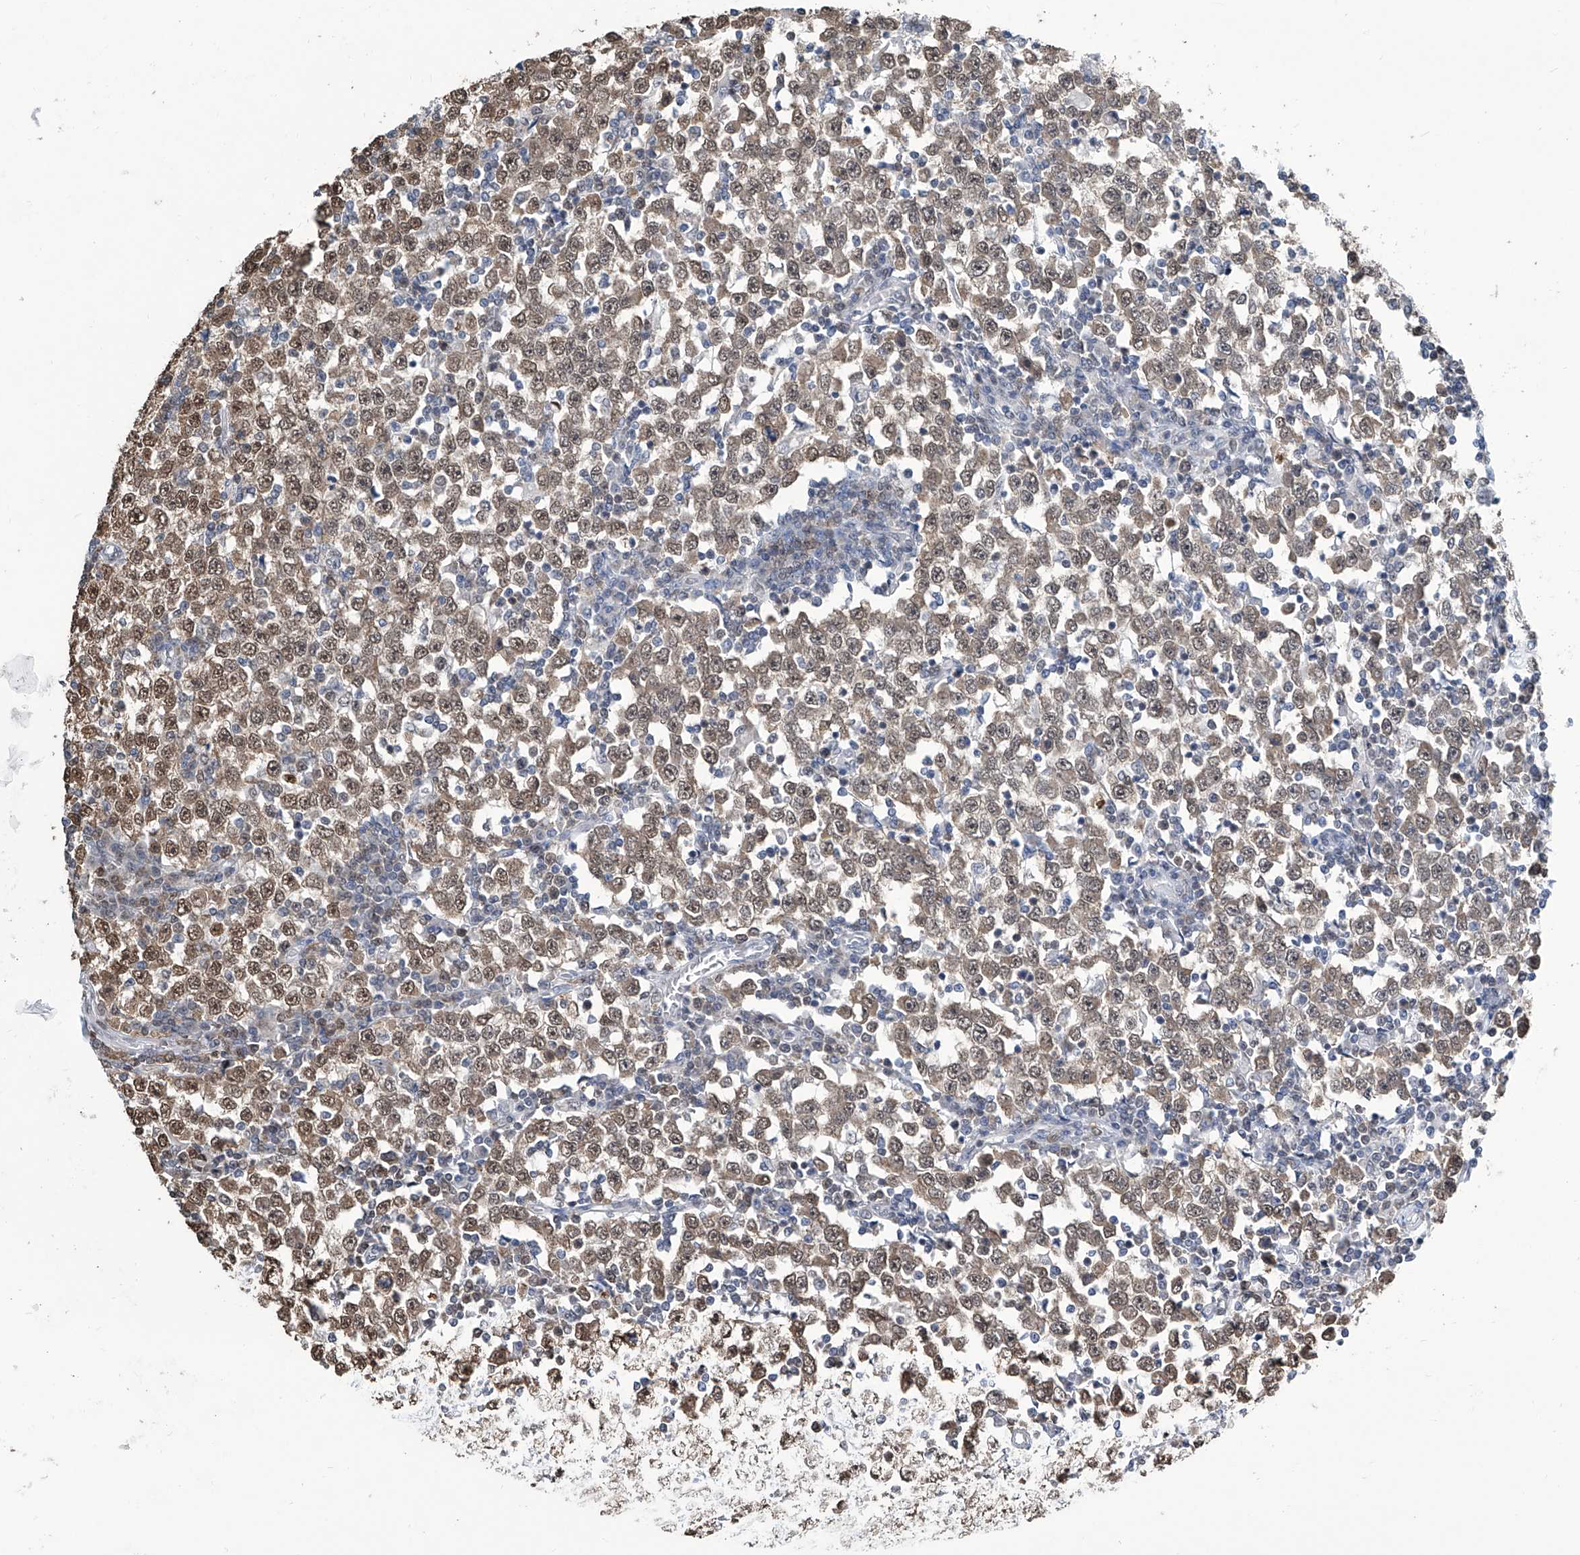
{"staining": {"intensity": "moderate", "quantity": ">75%", "location": "nuclear"}, "tissue": "testis cancer", "cell_type": "Tumor cells", "image_type": "cancer", "snomed": [{"axis": "morphology", "description": "Seminoma, NOS"}, {"axis": "topography", "description": "Testis"}], "caption": "DAB immunohistochemical staining of testis cancer (seminoma) demonstrates moderate nuclear protein staining in about >75% of tumor cells.", "gene": "SREBF2", "patient": {"sex": "male", "age": 65}}